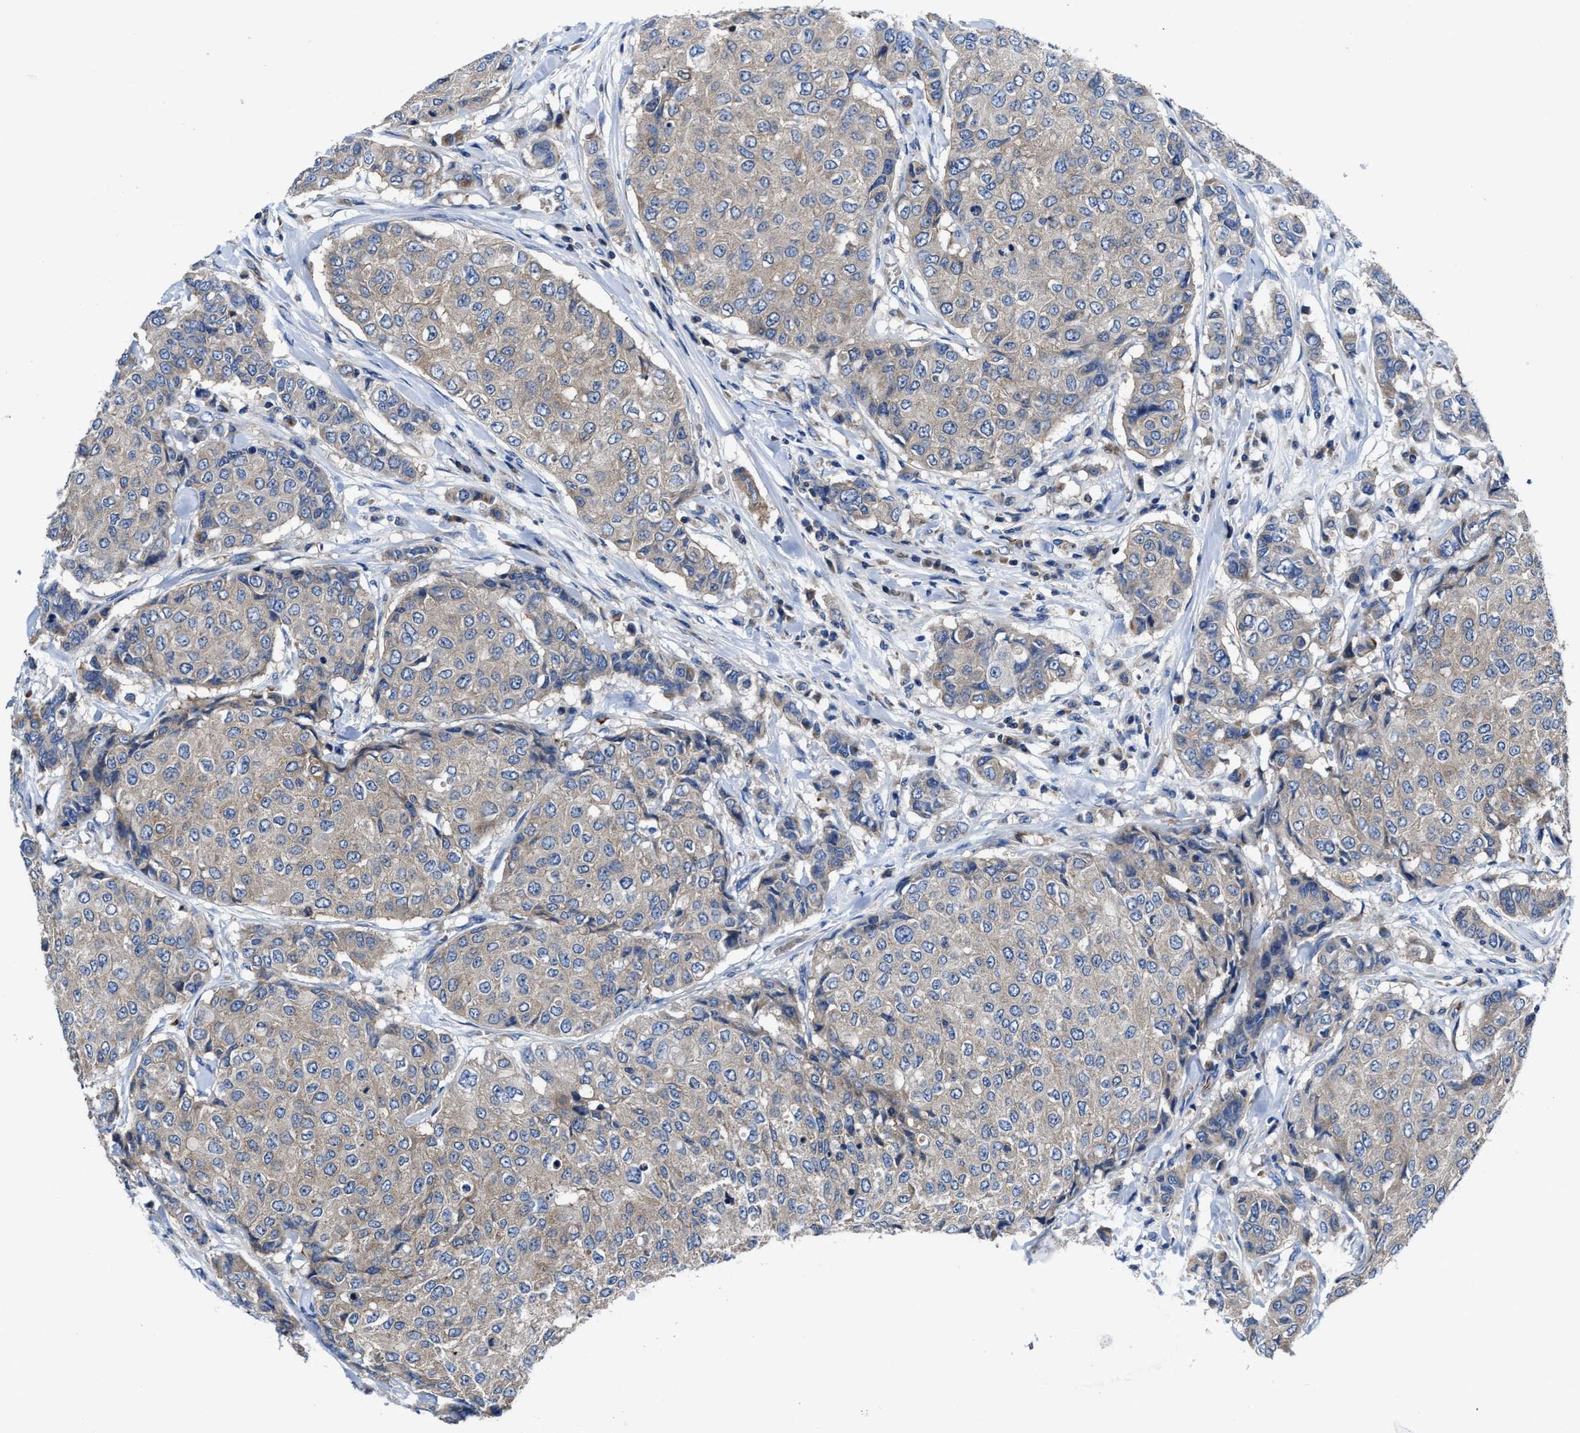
{"staining": {"intensity": "weak", "quantity": "<25%", "location": "cytoplasmic/membranous"}, "tissue": "breast cancer", "cell_type": "Tumor cells", "image_type": "cancer", "snomed": [{"axis": "morphology", "description": "Duct carcinoma"}, {"axis": "topography", "description": "Breast"}], "caption": "The photomicrograph displays no significant positivity in tumor cells of breast invasive ductal carcinoma. (IHC, brightfield microscopy, high magnification).", "gene": "PHLPP1", "patient": {"sex": "female", "age": 27}}